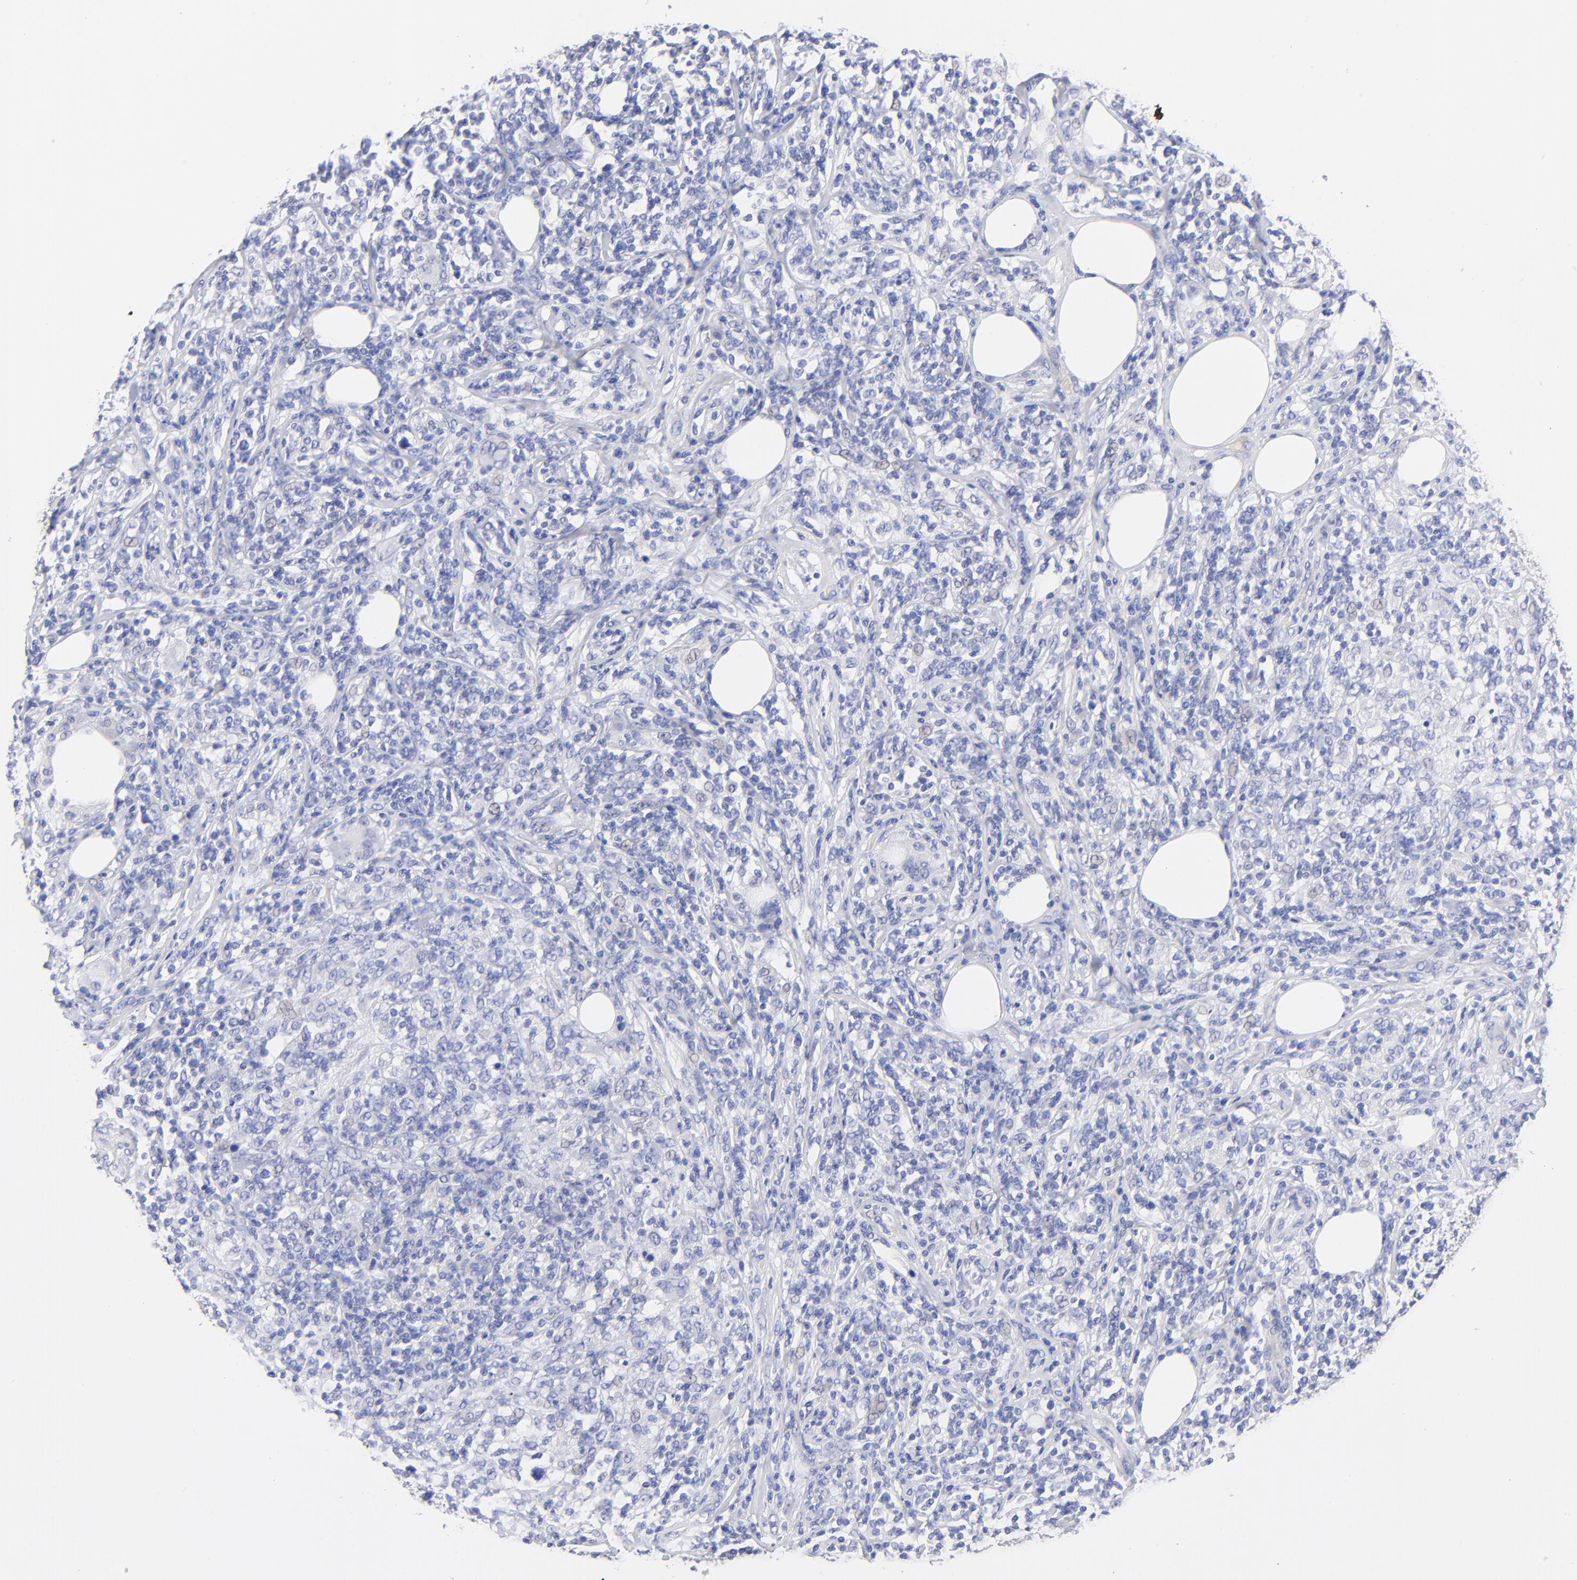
{"staining": {"intensity": "negative", "quantity": "none", "location": "none"}, "tissue": "lymphoma", "cell_type": "Tumor cells", "image_type": "cancer", "snomed": [{"axis": "morphology", "description": "Malignant lymphoma, non-Hodgkin's type, High grade"}, {"axis": "topography", "description": "Lymph node"}], "caption": "IHC of human lymphoma reveals no expression in tumor cells.", "gene": "HORMAD2", "patient": {"sex": "female", "age": 84}}